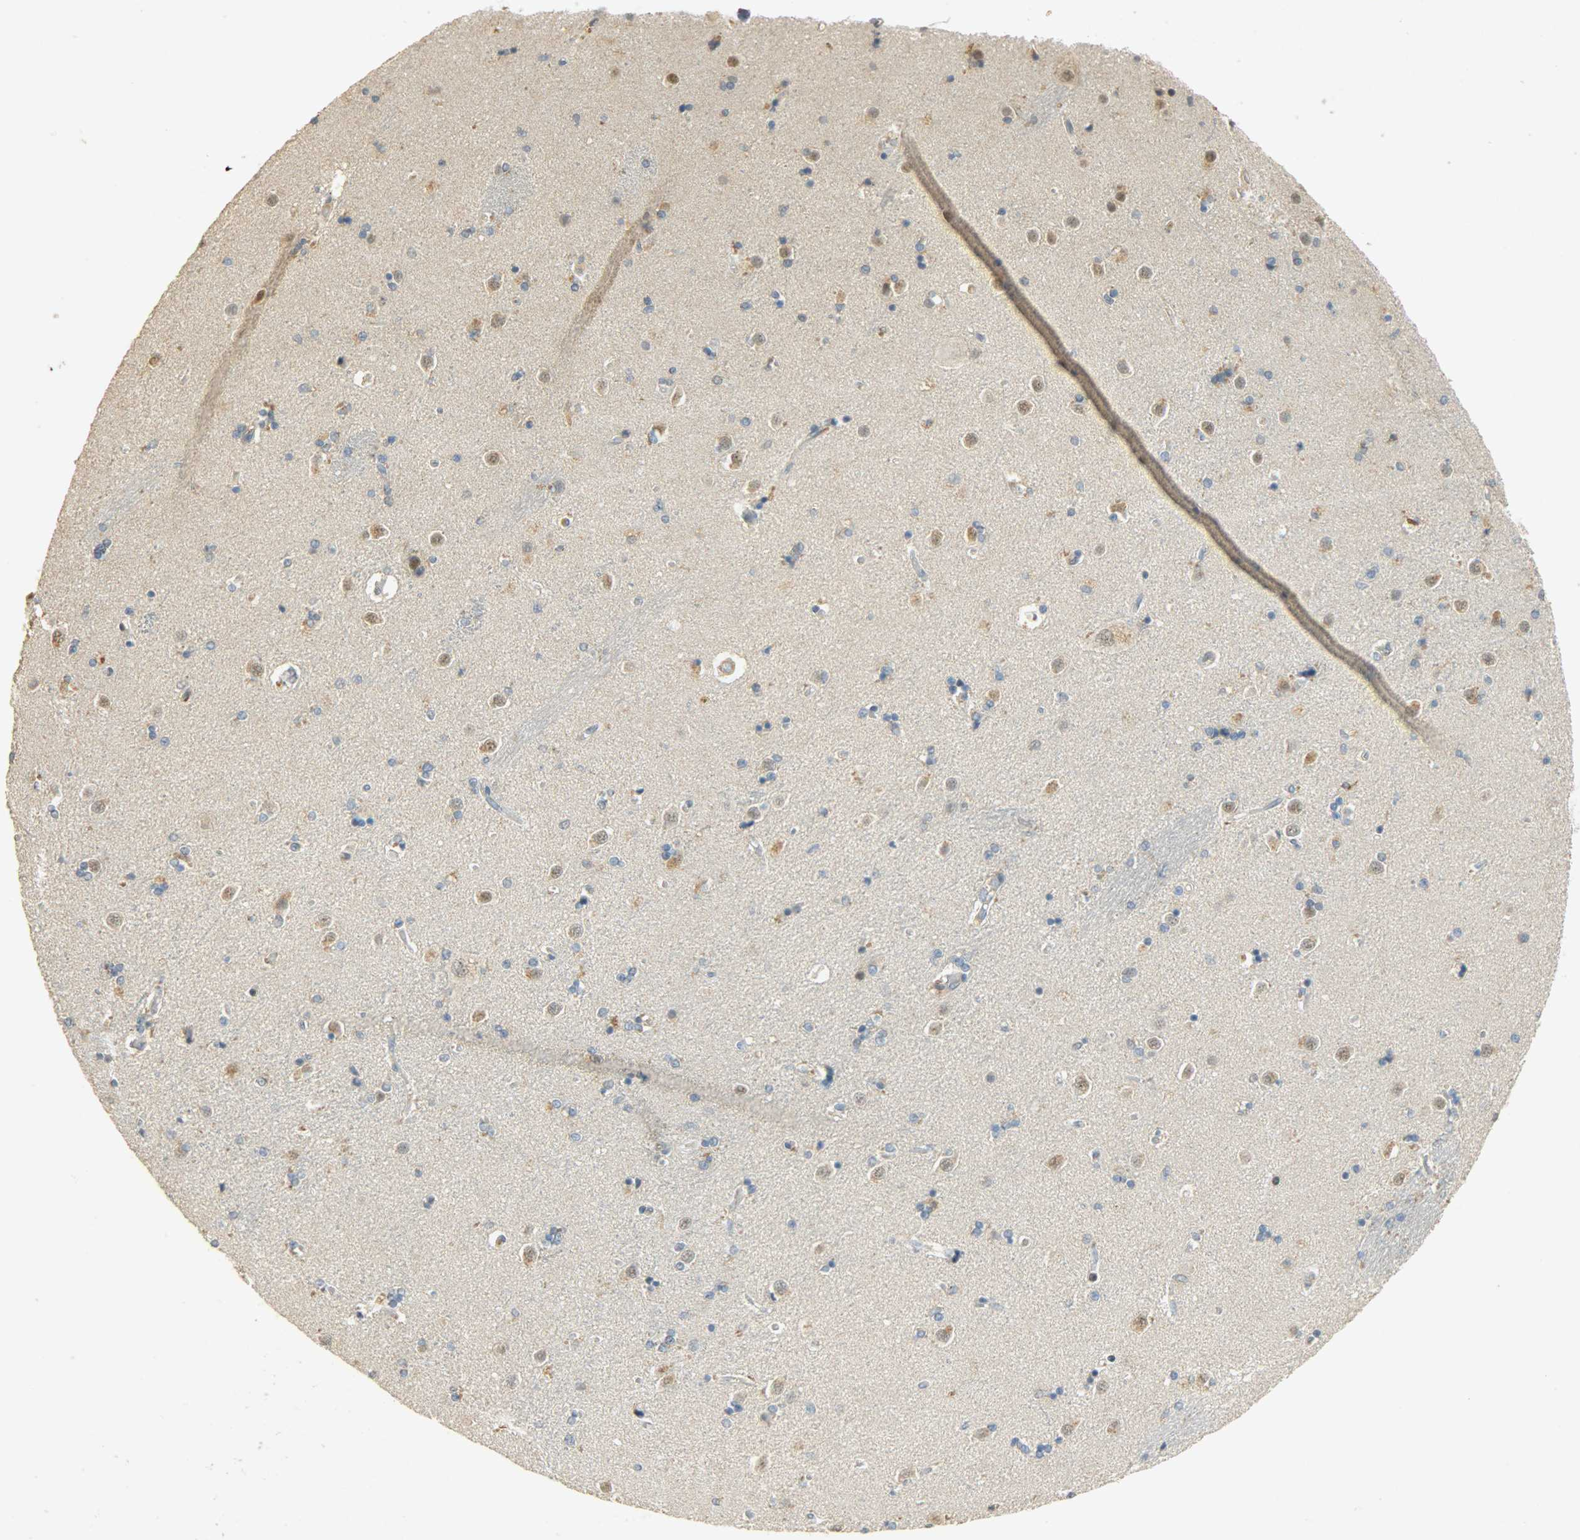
{"staining": {"intensity": "weak", "quantity": ">75%", "location": "cytoplasmic/membranous"}, "tissue": "caudate", "cell_type": "Glial cells", "image_type": "normal", "snomed": [{"axis": "morphology", "description": "Normal tissue, NOS"}, {"axis": "topography", "description": "Lateral ventricle wall"}], "caption": "Weak cytoplasmic/membranous staining is identified in approximately >75% of glial cells in benign caudate. The protein is shown in brown color, while the nuclei are stained blue.", "gene": "HDHD5", "patient": {"sex": "female", "age": 54}}